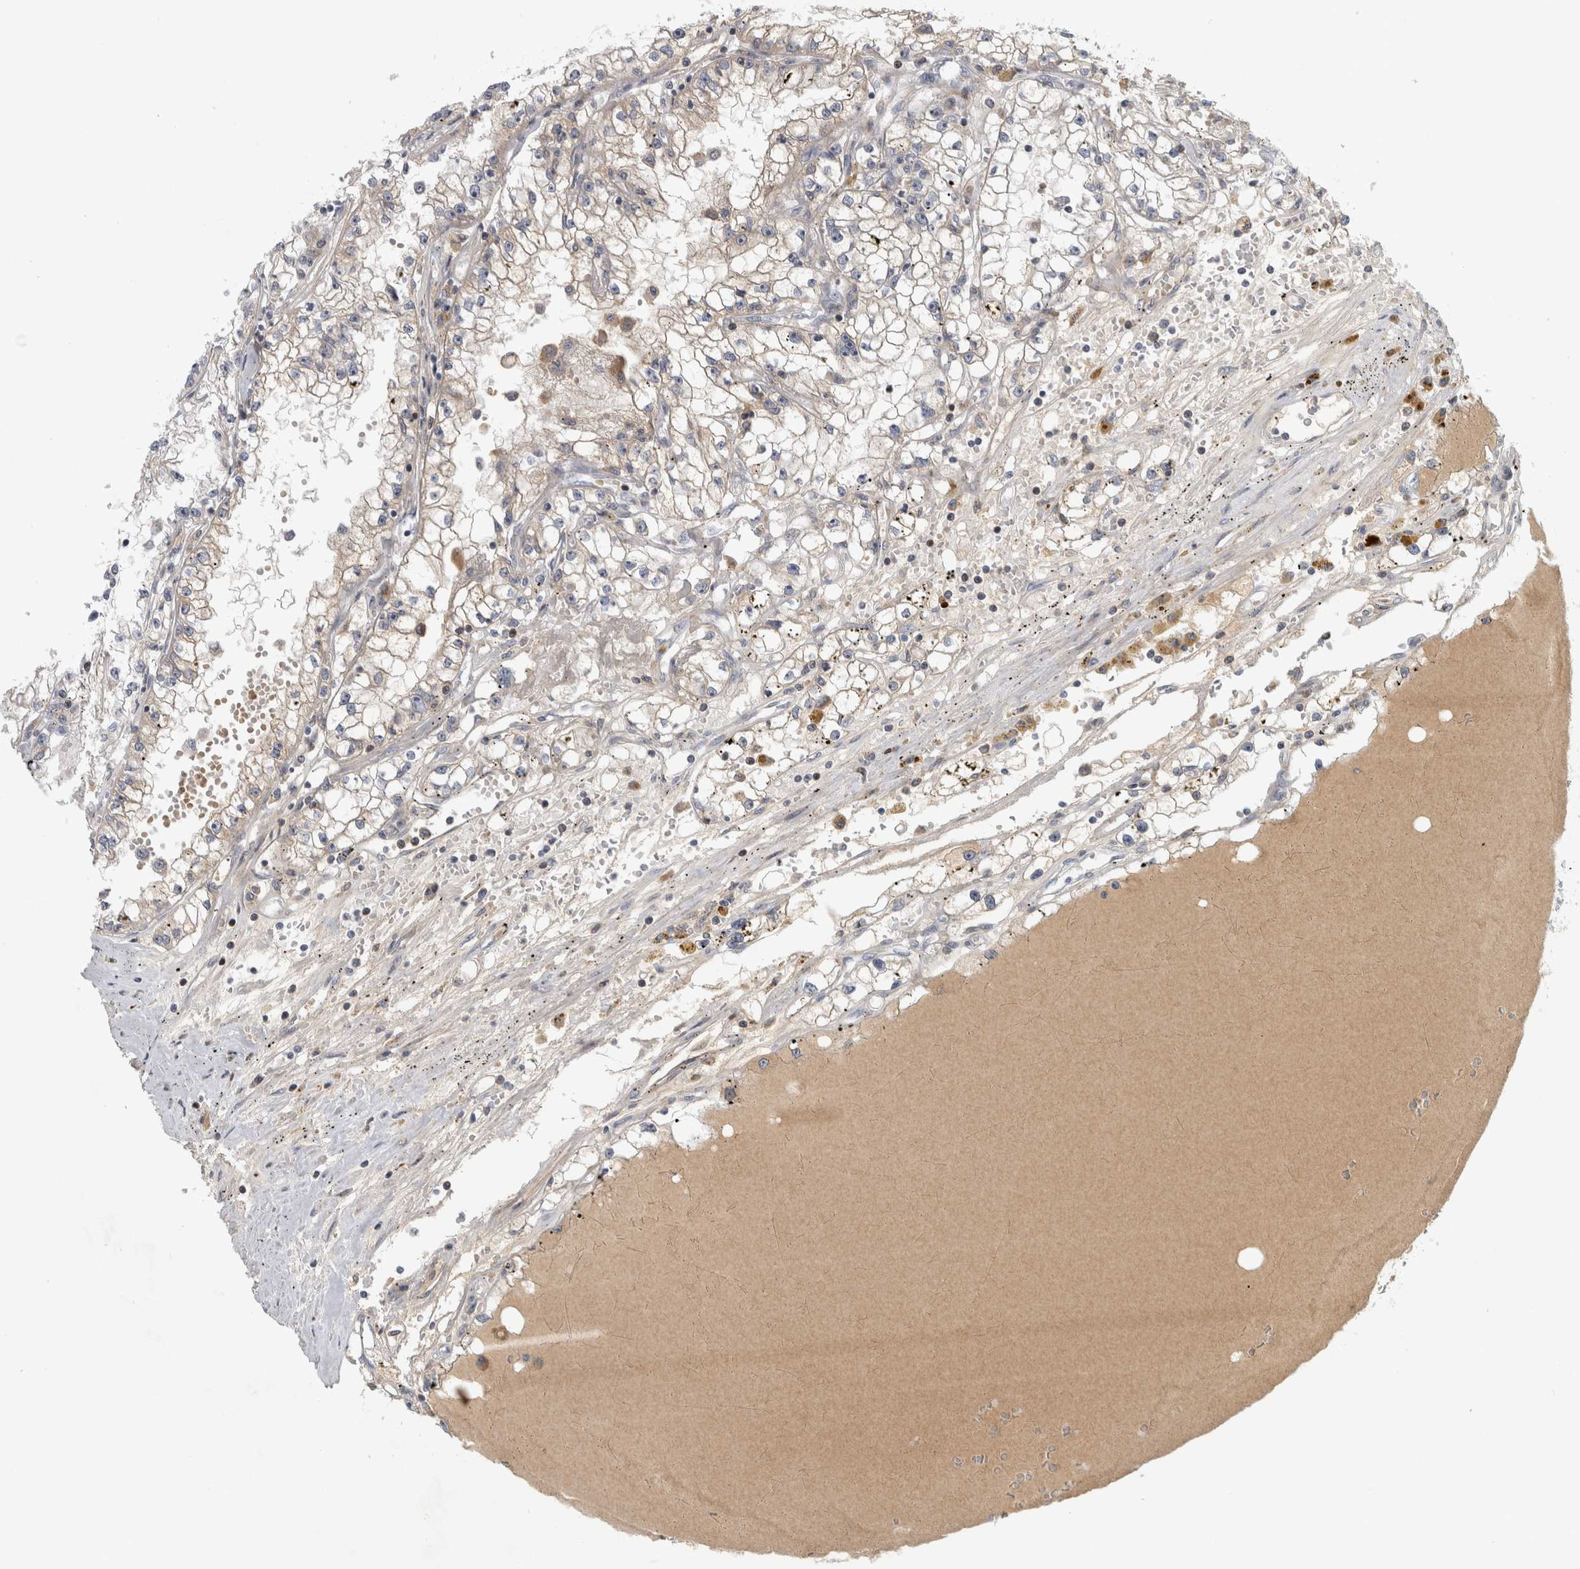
{"staining": {"intensity": "negative", "quantity": "none", "location": "none"}, "tissue": "renal cancer", "cell_type": "Tumor cells", "image_type": "cancer", "snomed": [{"axis": "morphology", "description": "Adenocarcinoma, NOS"}, {"axis": "topography", "description": "Kidney"}], "caption": "Tumor cells are negative for protein expression in human renal adenocarcinoma. (Stains: DAB immunohistochemistry (IHC) with hematoxylin counter stain, Microscopy: brightfield microscopy at high magnification).", "gene": "RBM48", "patient": {"sex": "male", "age": 56}}